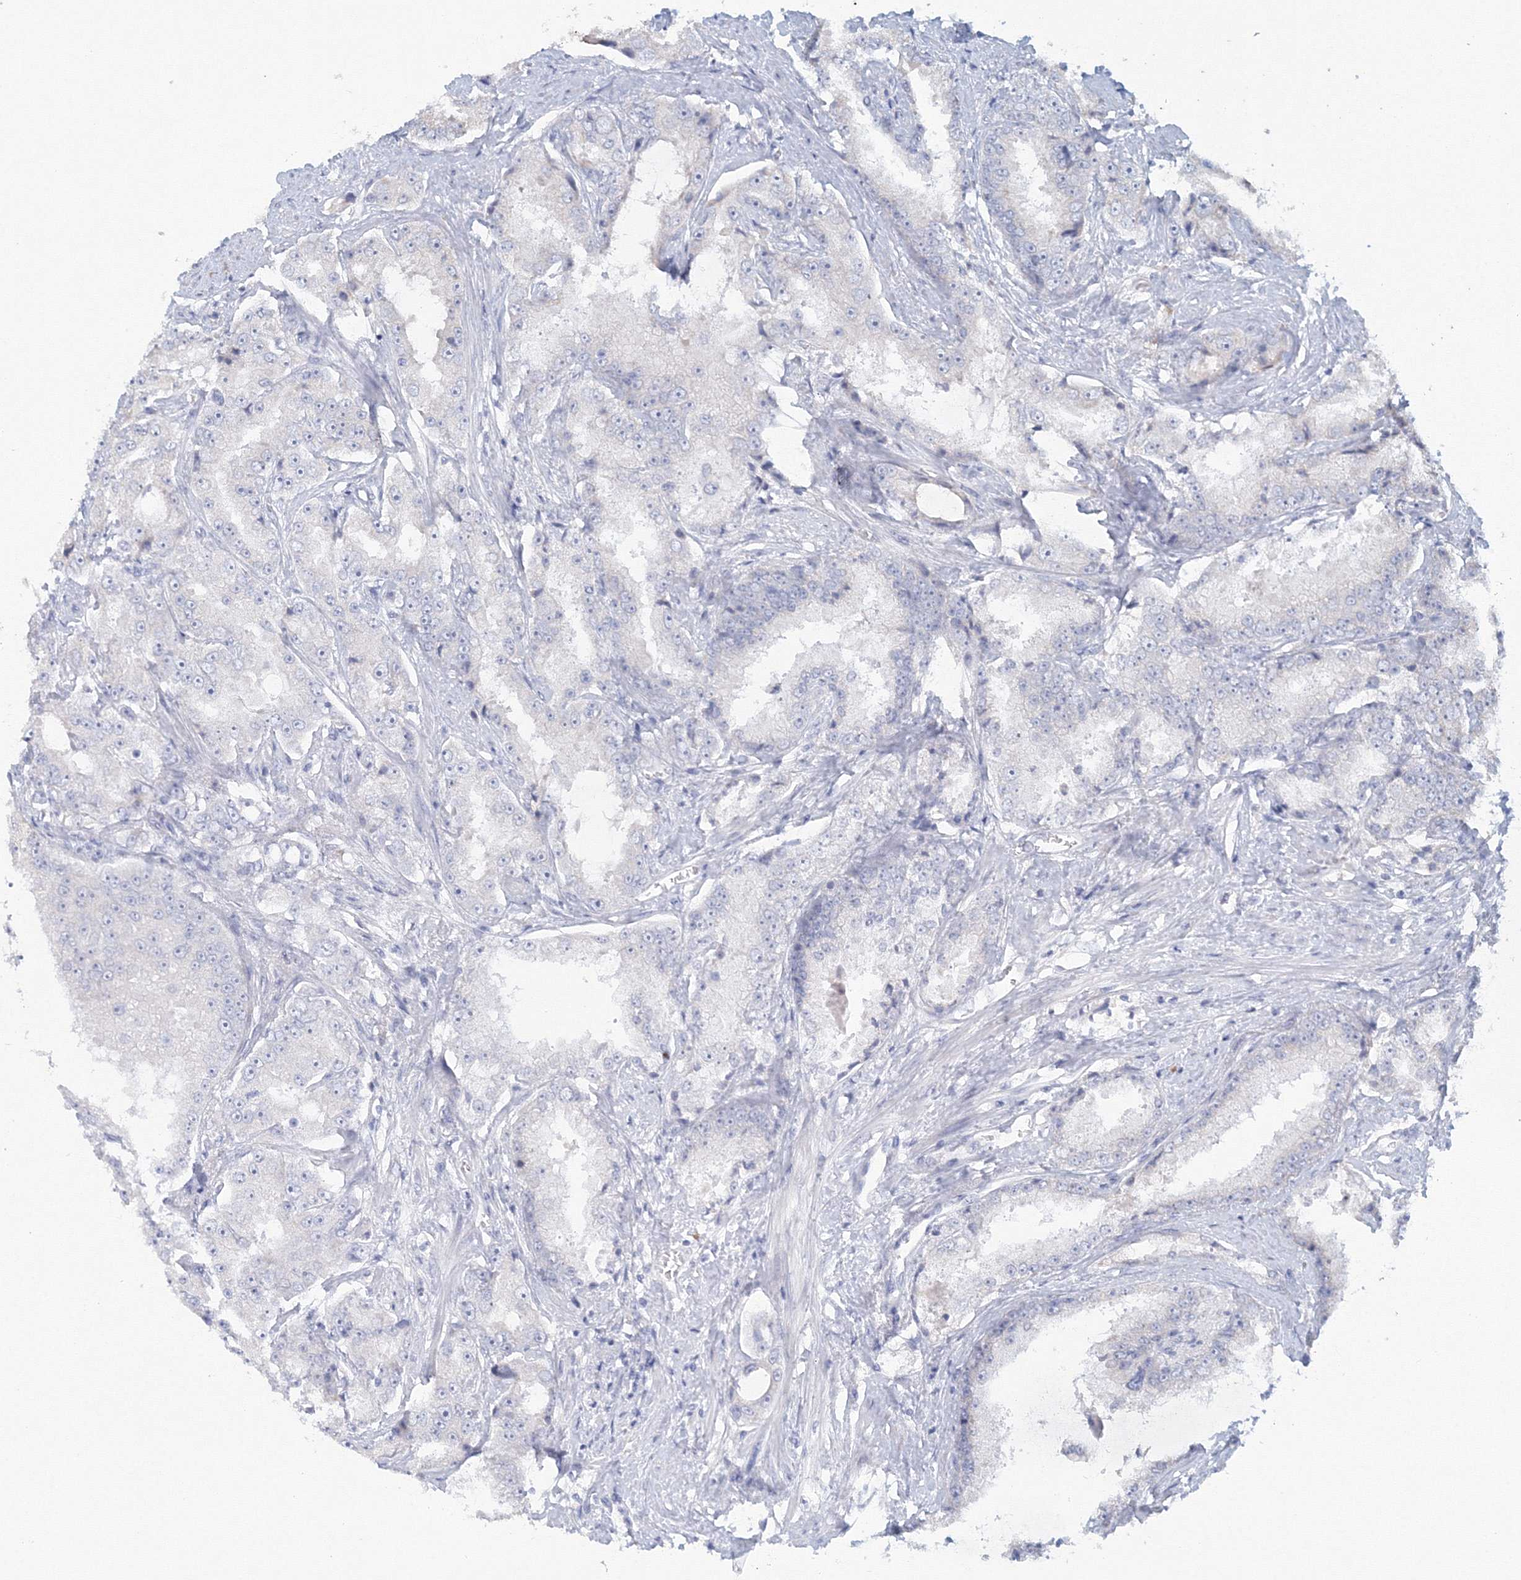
{"staining": {"intensity": "negative", "quantity": "none", "location": "none"}, "tissue": "prostate cancer", "cell_type": "Tumor cells", "image_type": "cancer", "snomed": [{"axis": "morphology", "description": "Adenocarcinoma, High grade"}, {"axis": "topography", "description": "Prostate"}], "caption": "The photomicrograph demonstrates no staining of tumor cells in prostate adenocarcinoma (high-grade).", "gene": "VSIG1", "patient": {"sex": "male", "age": 73}}